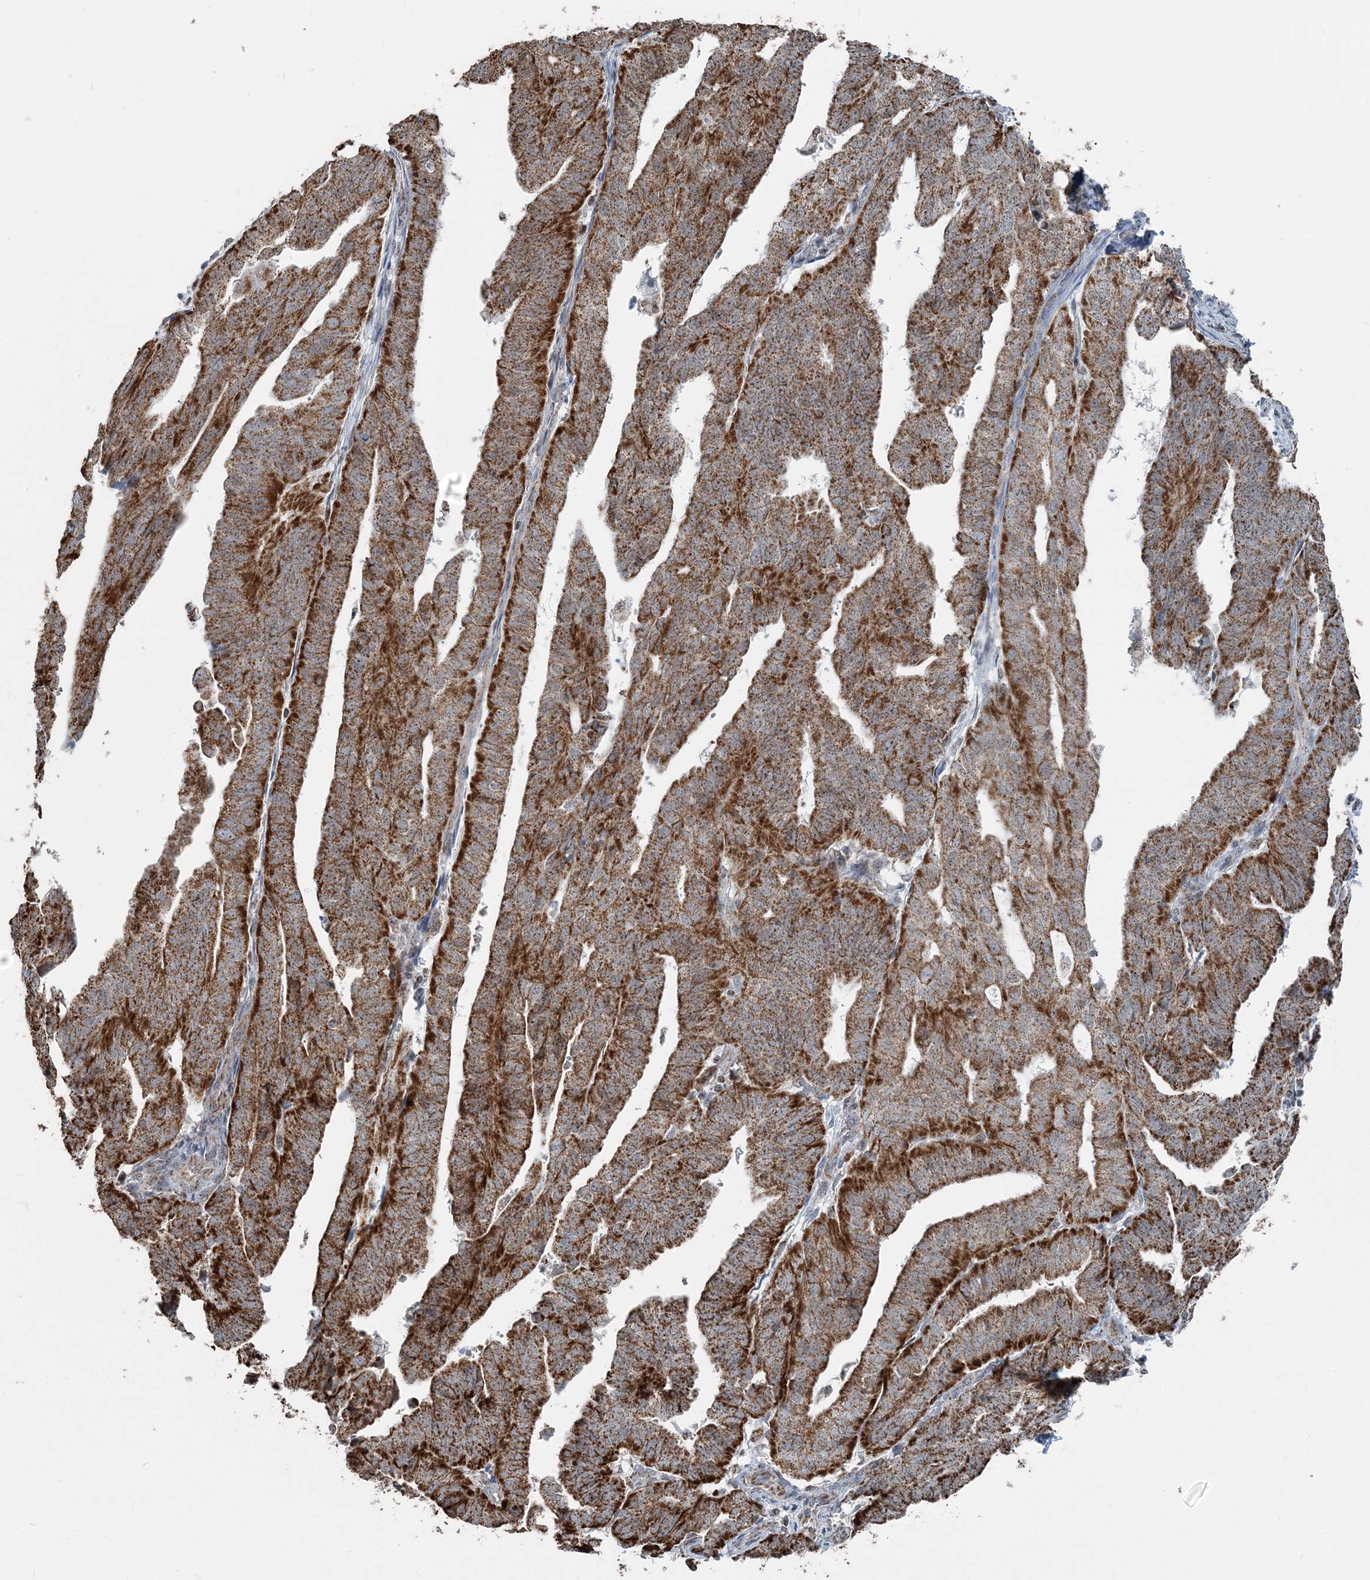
{"staining": {"intensity": "strong", "quantity": ">75%", "location": "cytoplasmic/membranous"}, "tissue": "endometrial cancer", "cell_type": "Tumor cells", "image_type": "cancer", "snomed": [{"axis": "morphology", "description": "Adenocarcinoma, NOS"}, {"axis": "topography", "description": "Uterus"}], "caption": "Human endometrial cancer stained with a brown dye demonstrates strong cytoplasmic/membranous positive staining in approximately >75% of tumor cells.", "gene": "SUCLG1", "patient": {"sex": "female", "age": 77}}